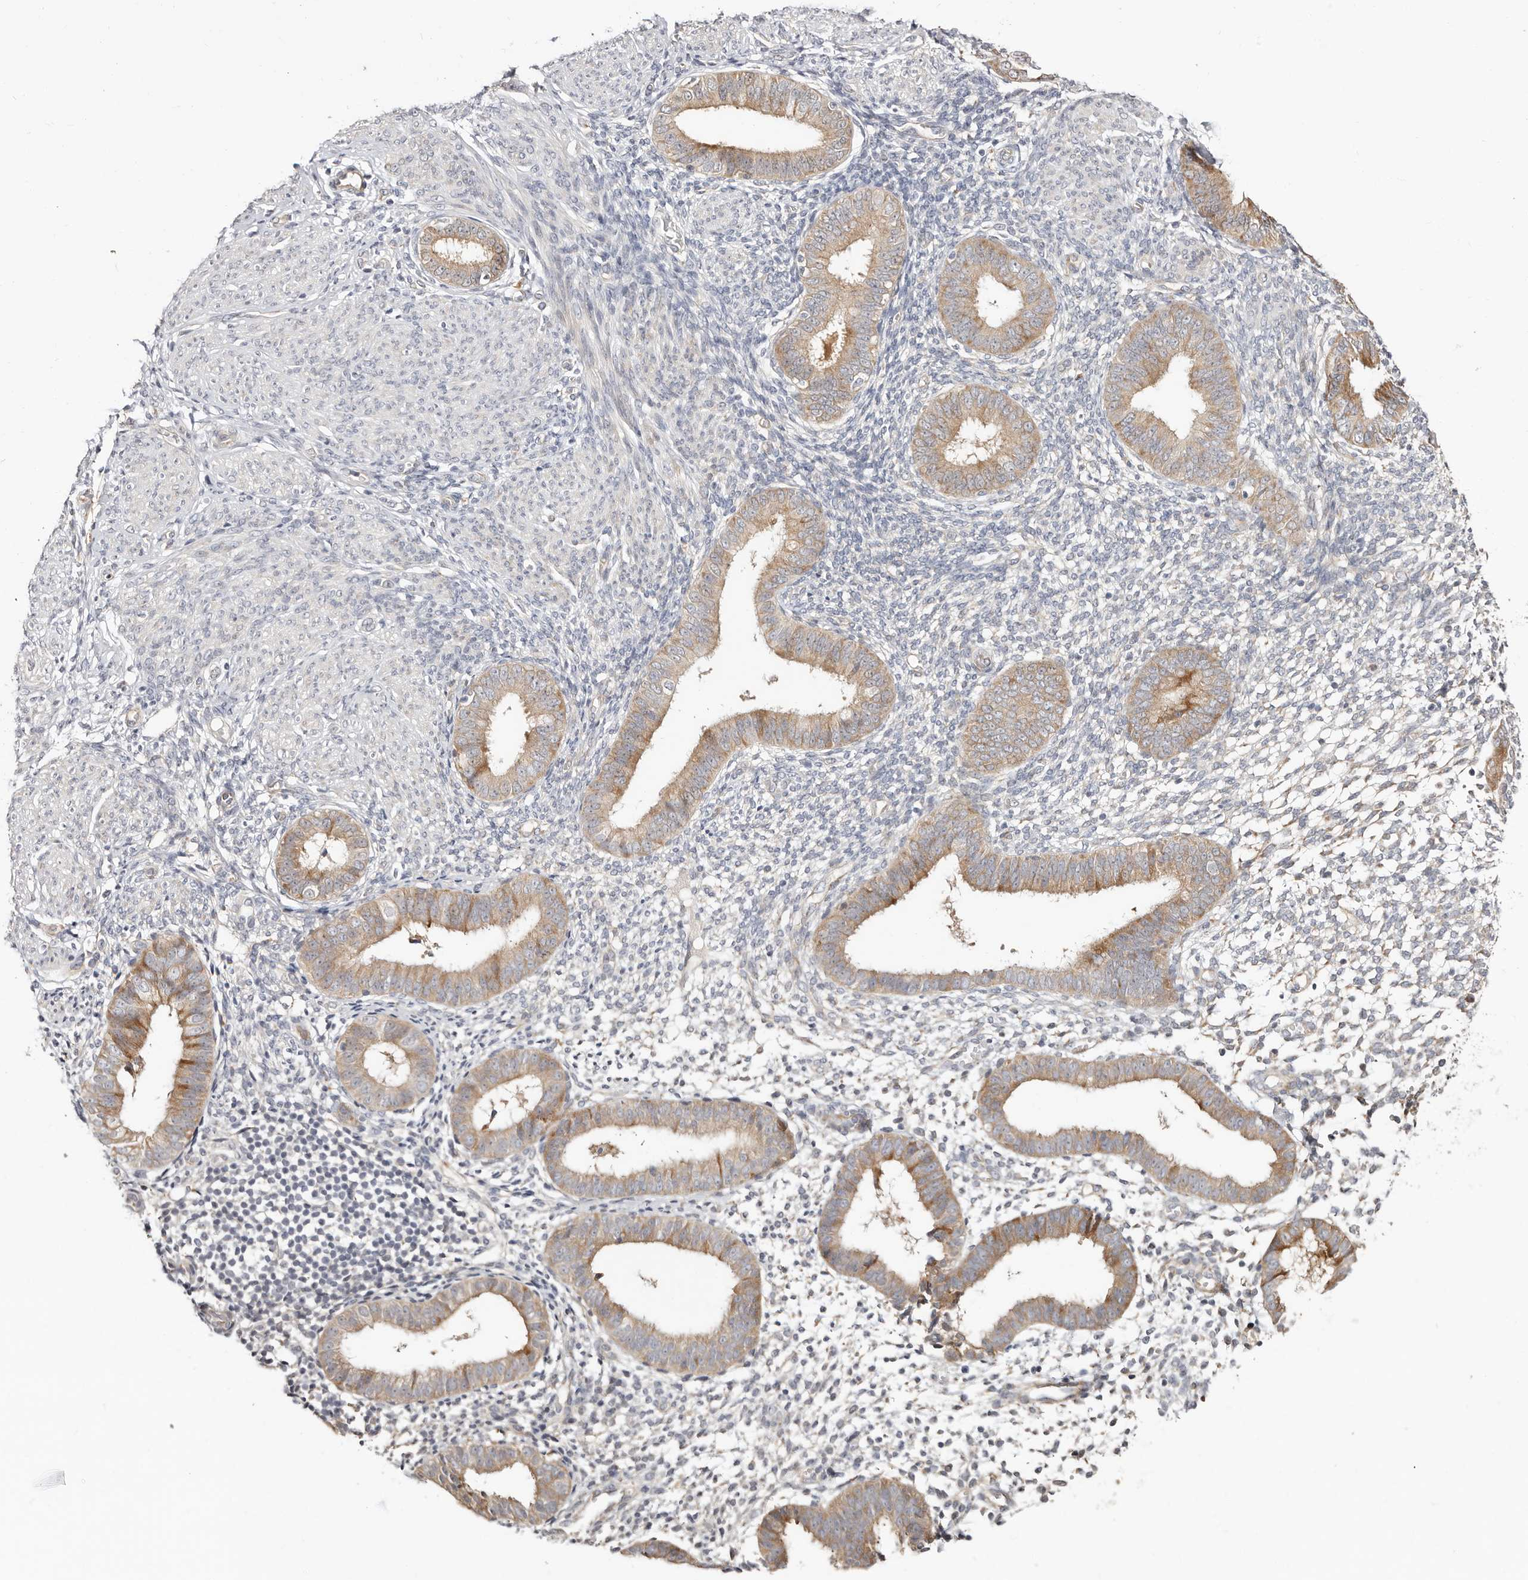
{"staining": {"intensity": "weak", "quantity": "<25%", "location": "cytoplasmic/membranous"}, "tissue": "endometrium", "cell_type": "Cells in endometrial stroma", "image_type": "normal", "snomed": [{"axis": "morphology", "description": "Normal tissue, NOS"}, {"axis": "topography", "description": "Uterus"}, {"axis": "topography", "description": "Endometrium"}], "caption": "Immunohistochemistry of normal endometrium demonstrates no positivity in cells in endometrial stroma.", "gene": "BCL2L15", "patient": {"sex": "female", "age": 48}}